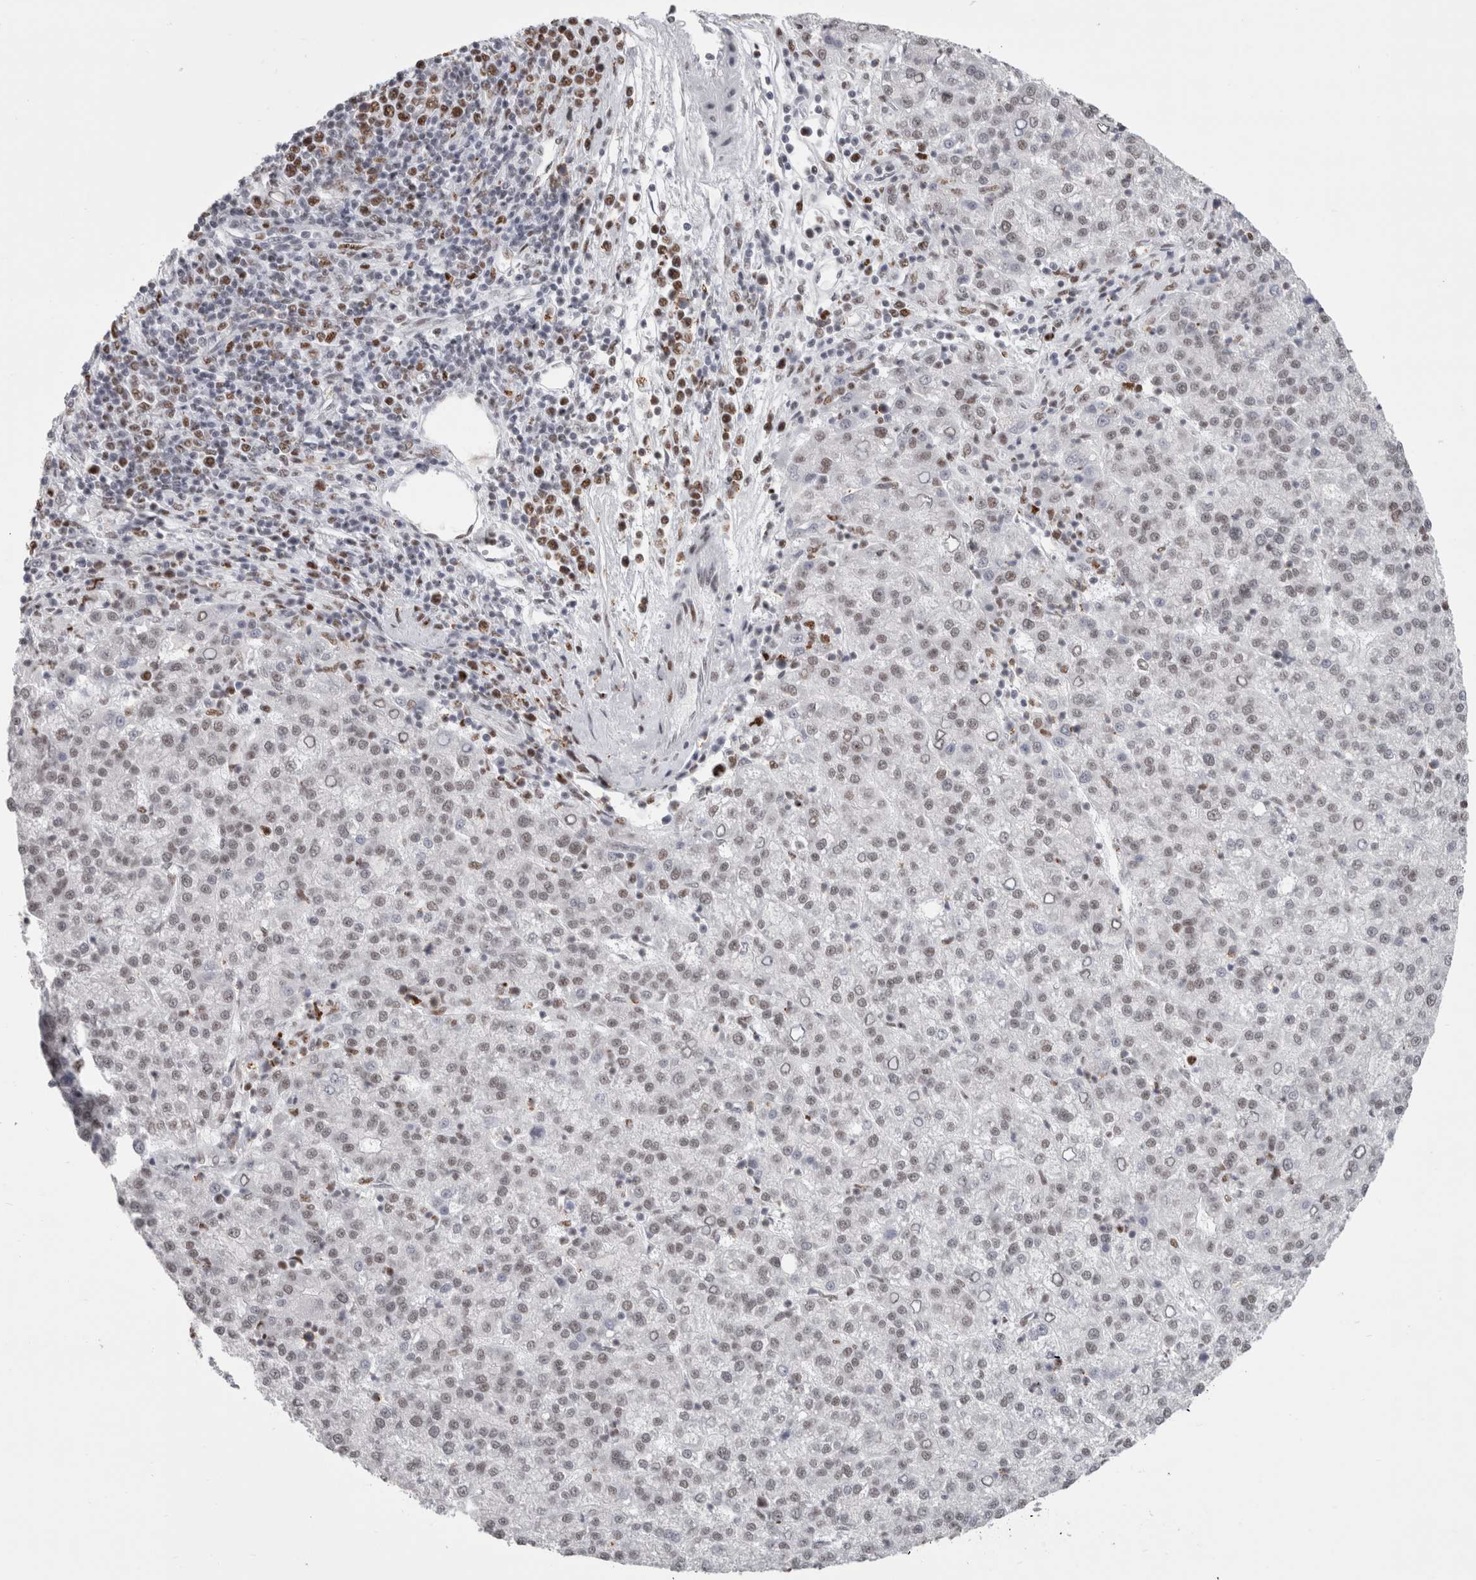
{"staining": {"intensity": "weak", "quantity": ">75%", "location": "nuclear"}, "tissue": "liver cancer", "cell_type": "Tumor cells", "image_type": "cancer", "snomed": [{"axis": "morphology", "description": "Carcinoma, Hepatocellular, NOS"}, {"axis": "topography", "description": "Liver"}], "caption": "A low amount of weak nuclear staining is present in approximately >75% of tumor cells in liver hepatocellular carcinoma tissue.", "gene": "SMARCC1", "patient": {"sex": "female", "age": 58}}